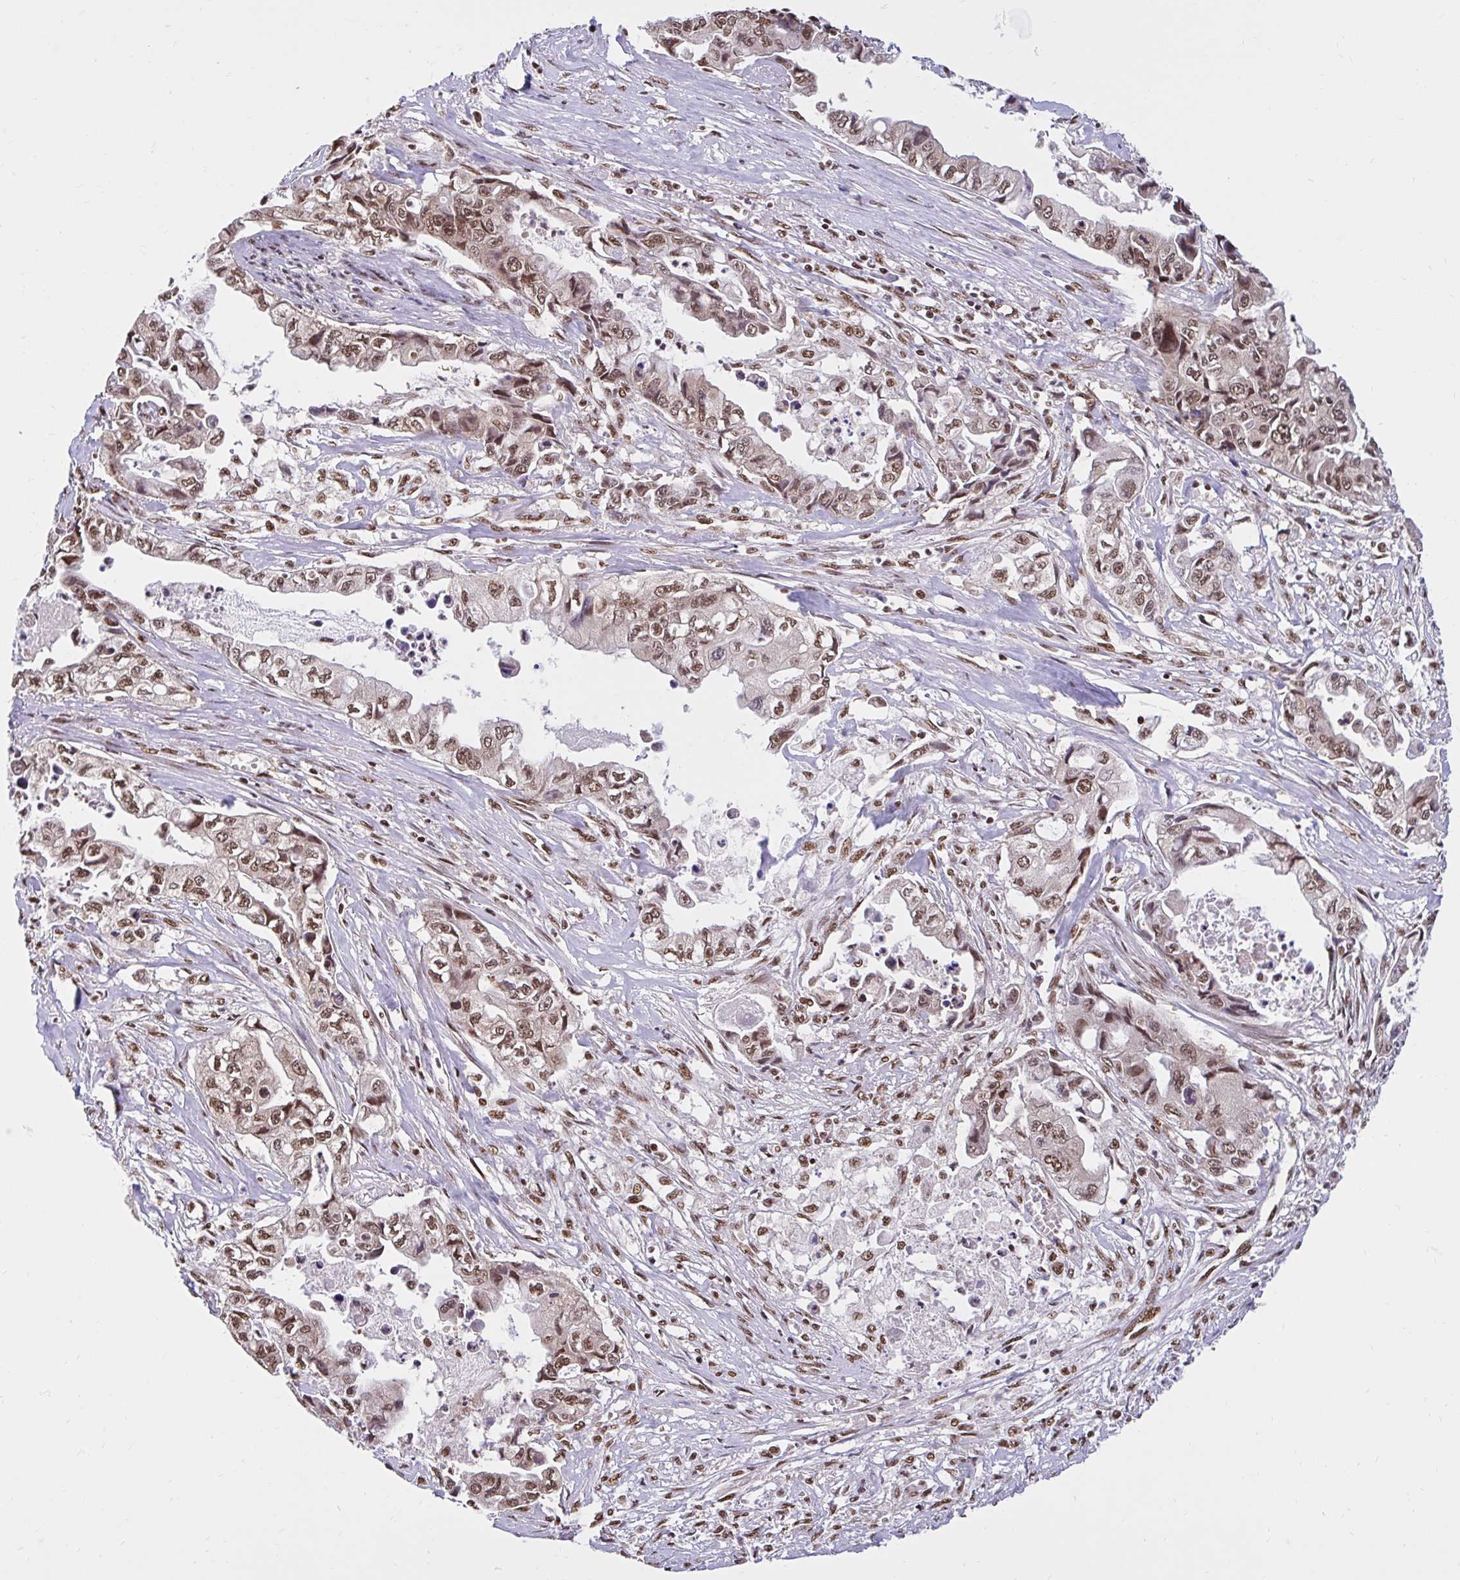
{"staining": {"intensity": "moderate", "quantity": ">75%", "location": "nuclear"}, "tissue": "pancreatic cancer", "cell_type": "Tumor cells", "image_type": "cancer", "snomed": [{"axis": "morphology", "description": "Adenocarcinoma, NOS"}, {"axis": "topography", "description": "Pancreas"}], "caption": "Protein analysis of pancreatic adenocarcinoma tissue exhibits moderate nuclear staining in approximately >75% of tumor cells. The staining was performed using DAB (3,3'-diaminobenzidine) to visualize the protein expression in brown, while the nuclei were stained in blue with hematoxylin (Magnification: 20x).", "gene": "ABCA9", "patient": {"sex": "male", "age": 66}}